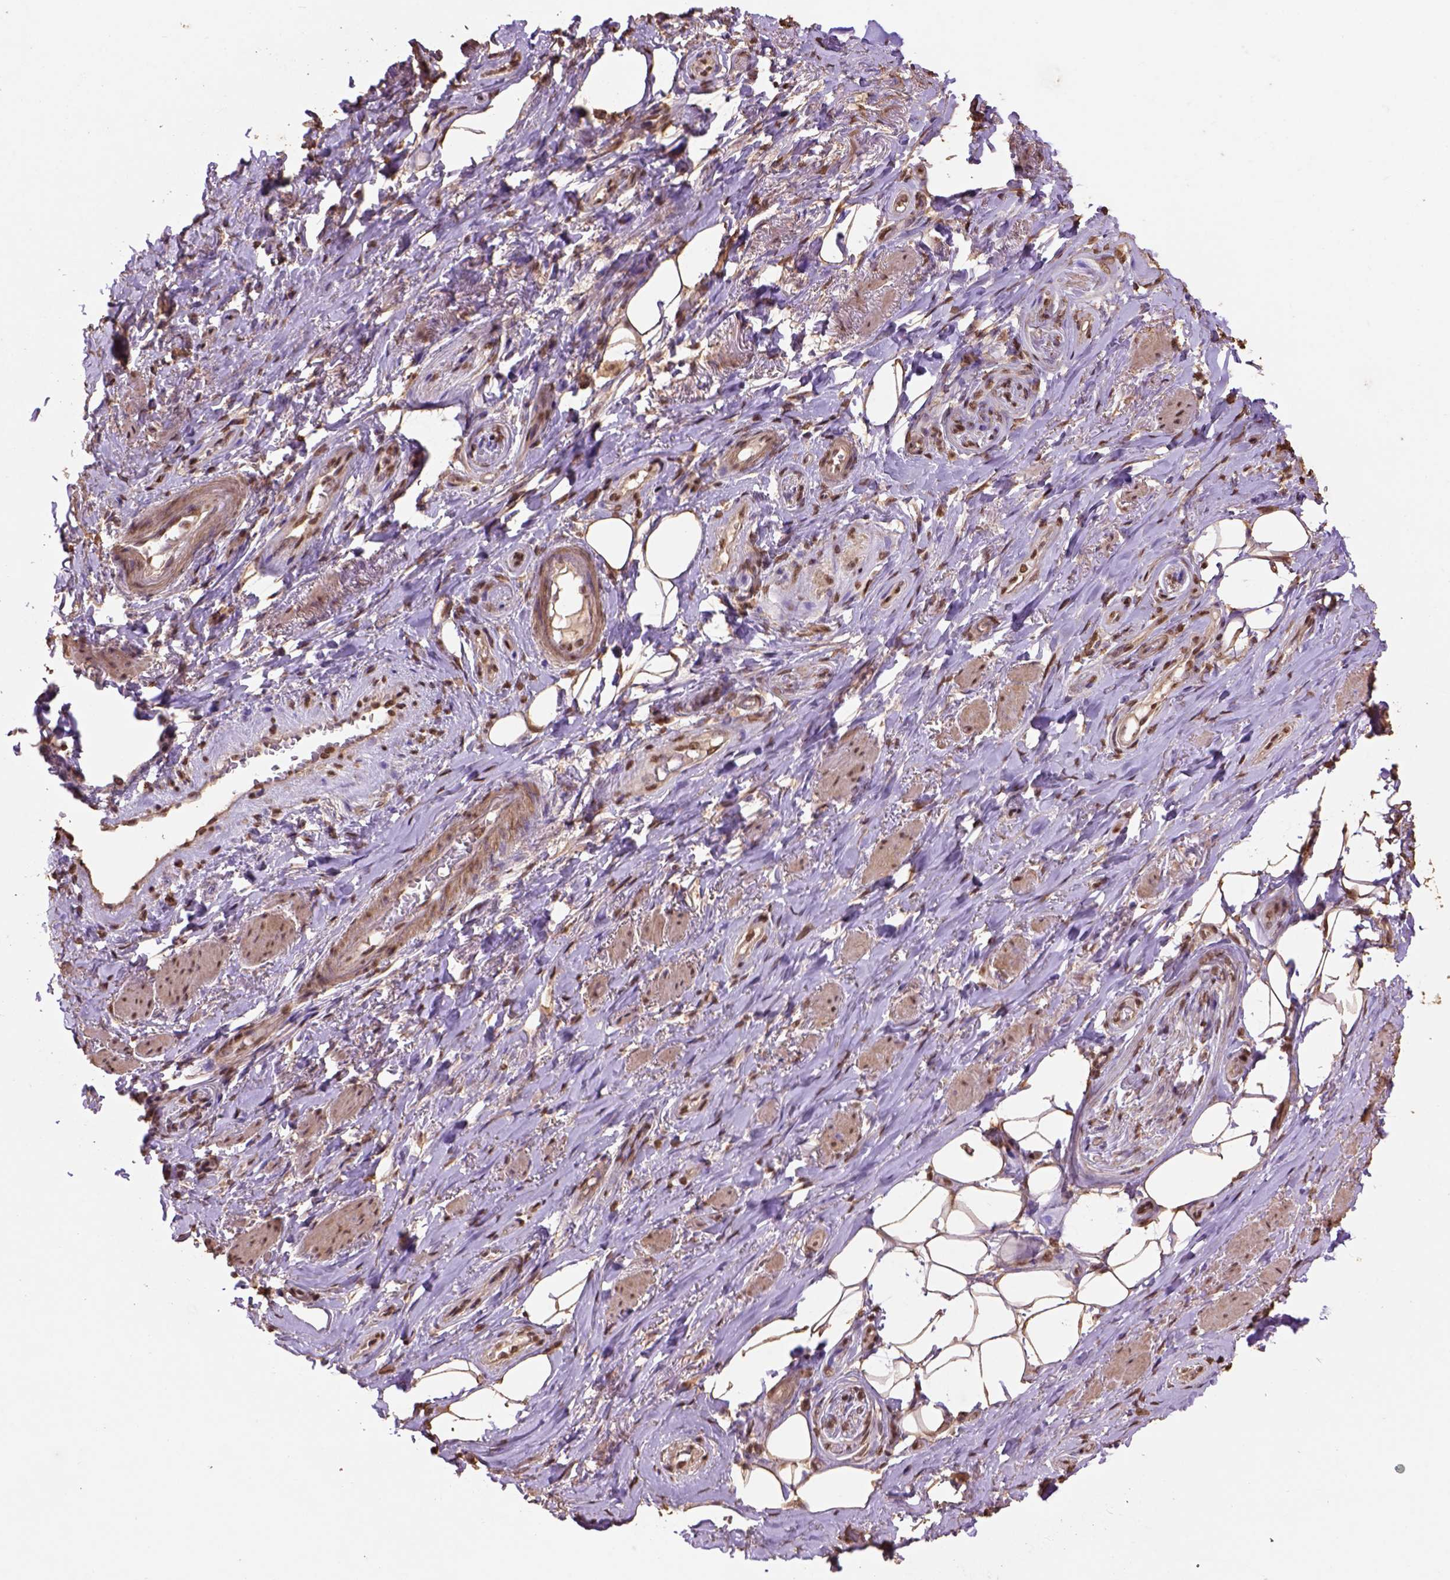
{"staining": {"intensity": "strong", "quantity": ">75%", "location": "cytoplasmic/membranous,nuclear"}, "tissue": "adipose tissue", "cell_type": "Adipocytes", "image_type": "normal", "snomed": [{"axis": "morphology", "description": "Normal tissue, NOS"}, {"axis": "topography", "description": "Anal"}, {"axis": "topography", "description": "Peripheral nerve tissue"}], "caption": "IHC photomicrograph of benign adipose tissue: human adipose tissue stained using immunohistochemistry exhibits high levels of strong protein expression localized specifically in the cytoplasmic/membranous,nuclear of adipocytes, appearing as a cytoplasmic/membranous,nuclear brown color.", "gene": "CSTF2T", "patient": {"sex": "male", "age": 53}}